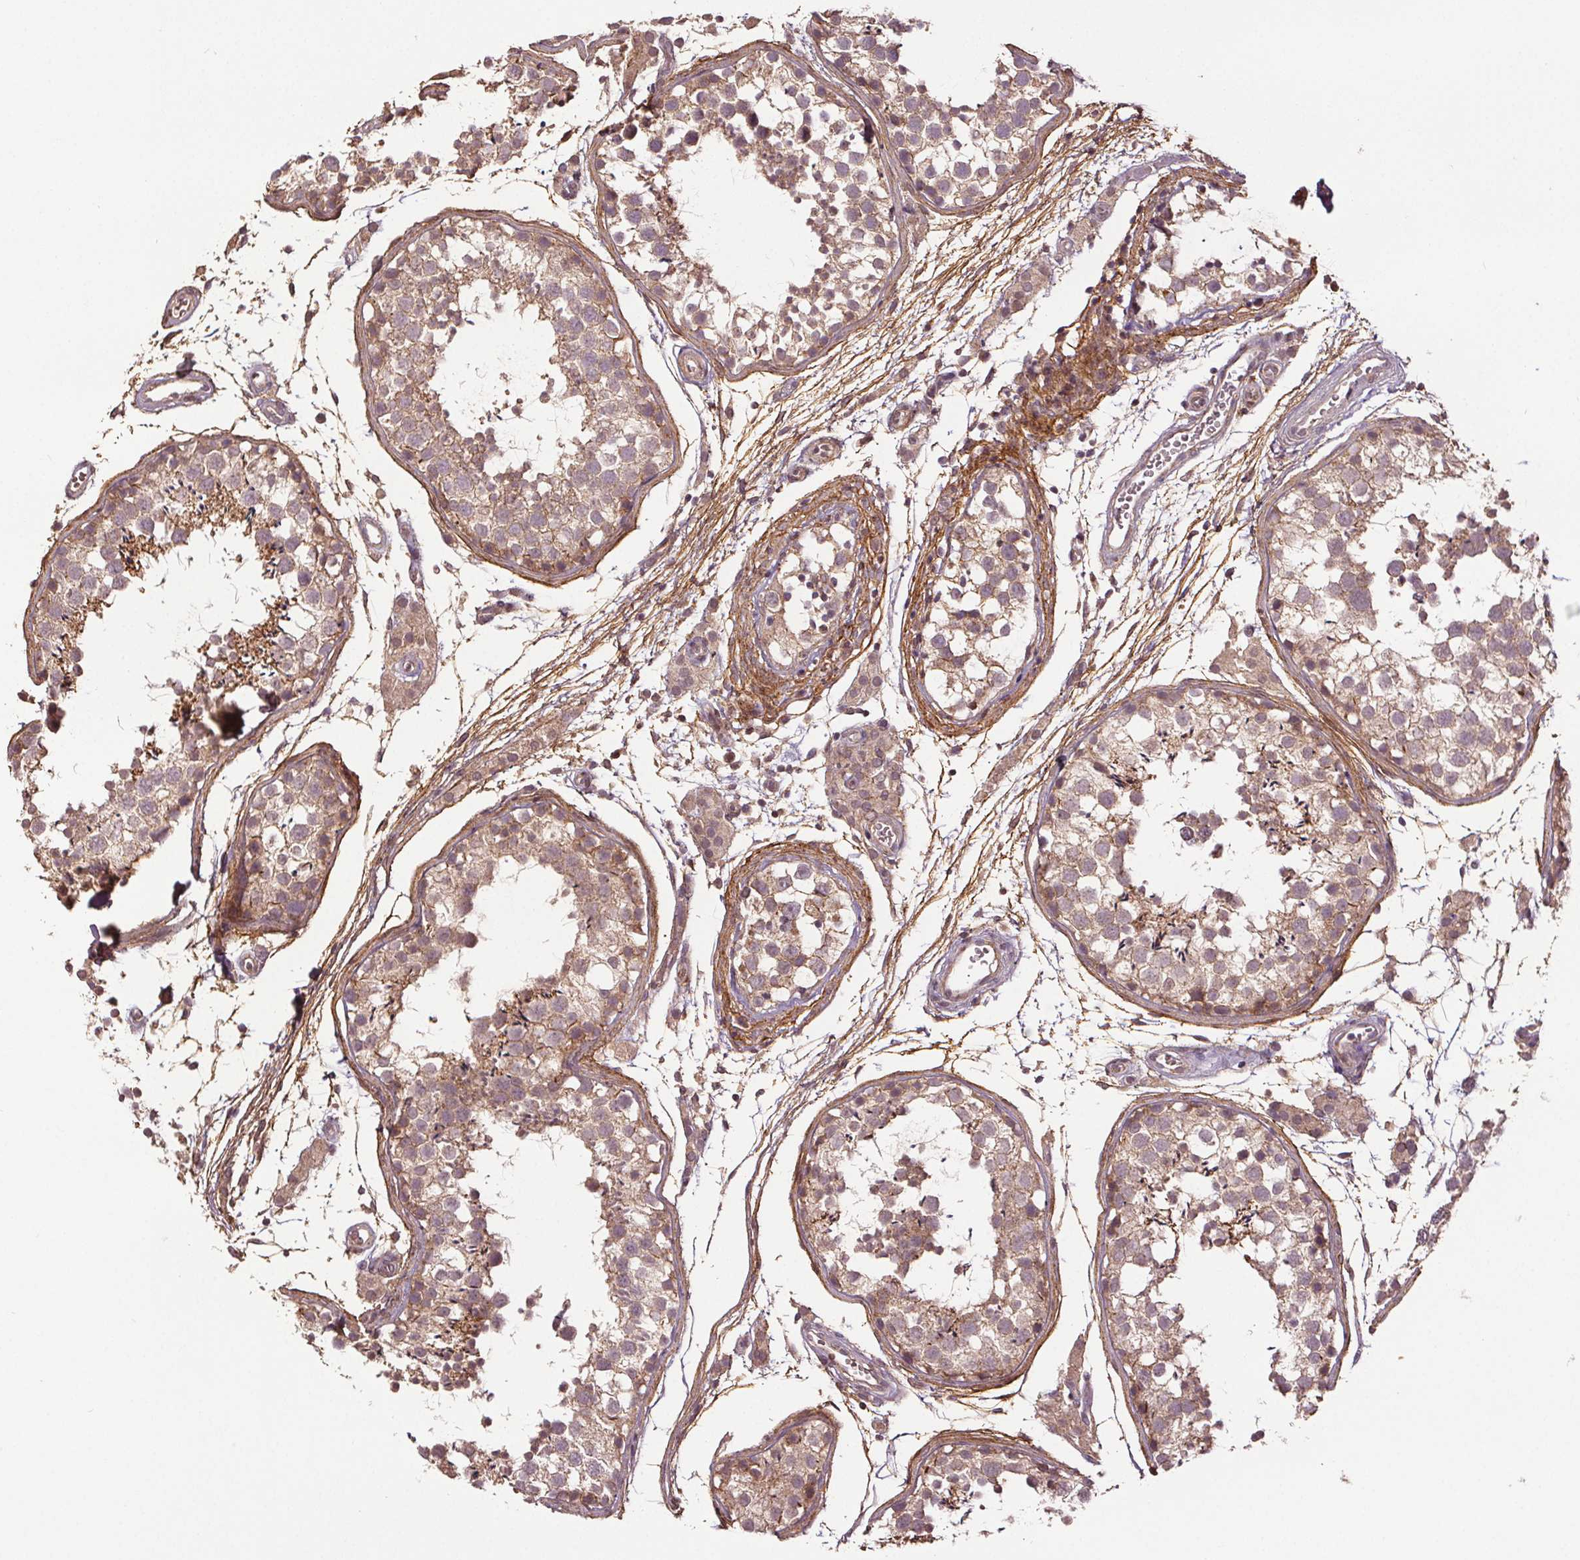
{"staining": {"intensity": "moderate", "quantity": "<25%", "location": "cytoplasmic/membranous"}, "tissue": "testis", "cell_type": "Cells in seminiferous ducts", "image_type": "normal", "snomed": [{"axis": "morphology", "description": "Normal tissue, NOS"}, {"axis": "morphology", "description": "Seminoma, NOS"}, {"axis": "topography", "description": "Testis"}], "caption": "A brown stain shows moderate cytoplasmic/membranous positivity of a protein in cells in seminiferous ducts of normal testis. (DAB (3,3'-diaminobenzidine) = brown stain, brightfield microscopy at high magnification).", "gene": "EPHB3", "patient": {"sex": "male", "age": 29}}